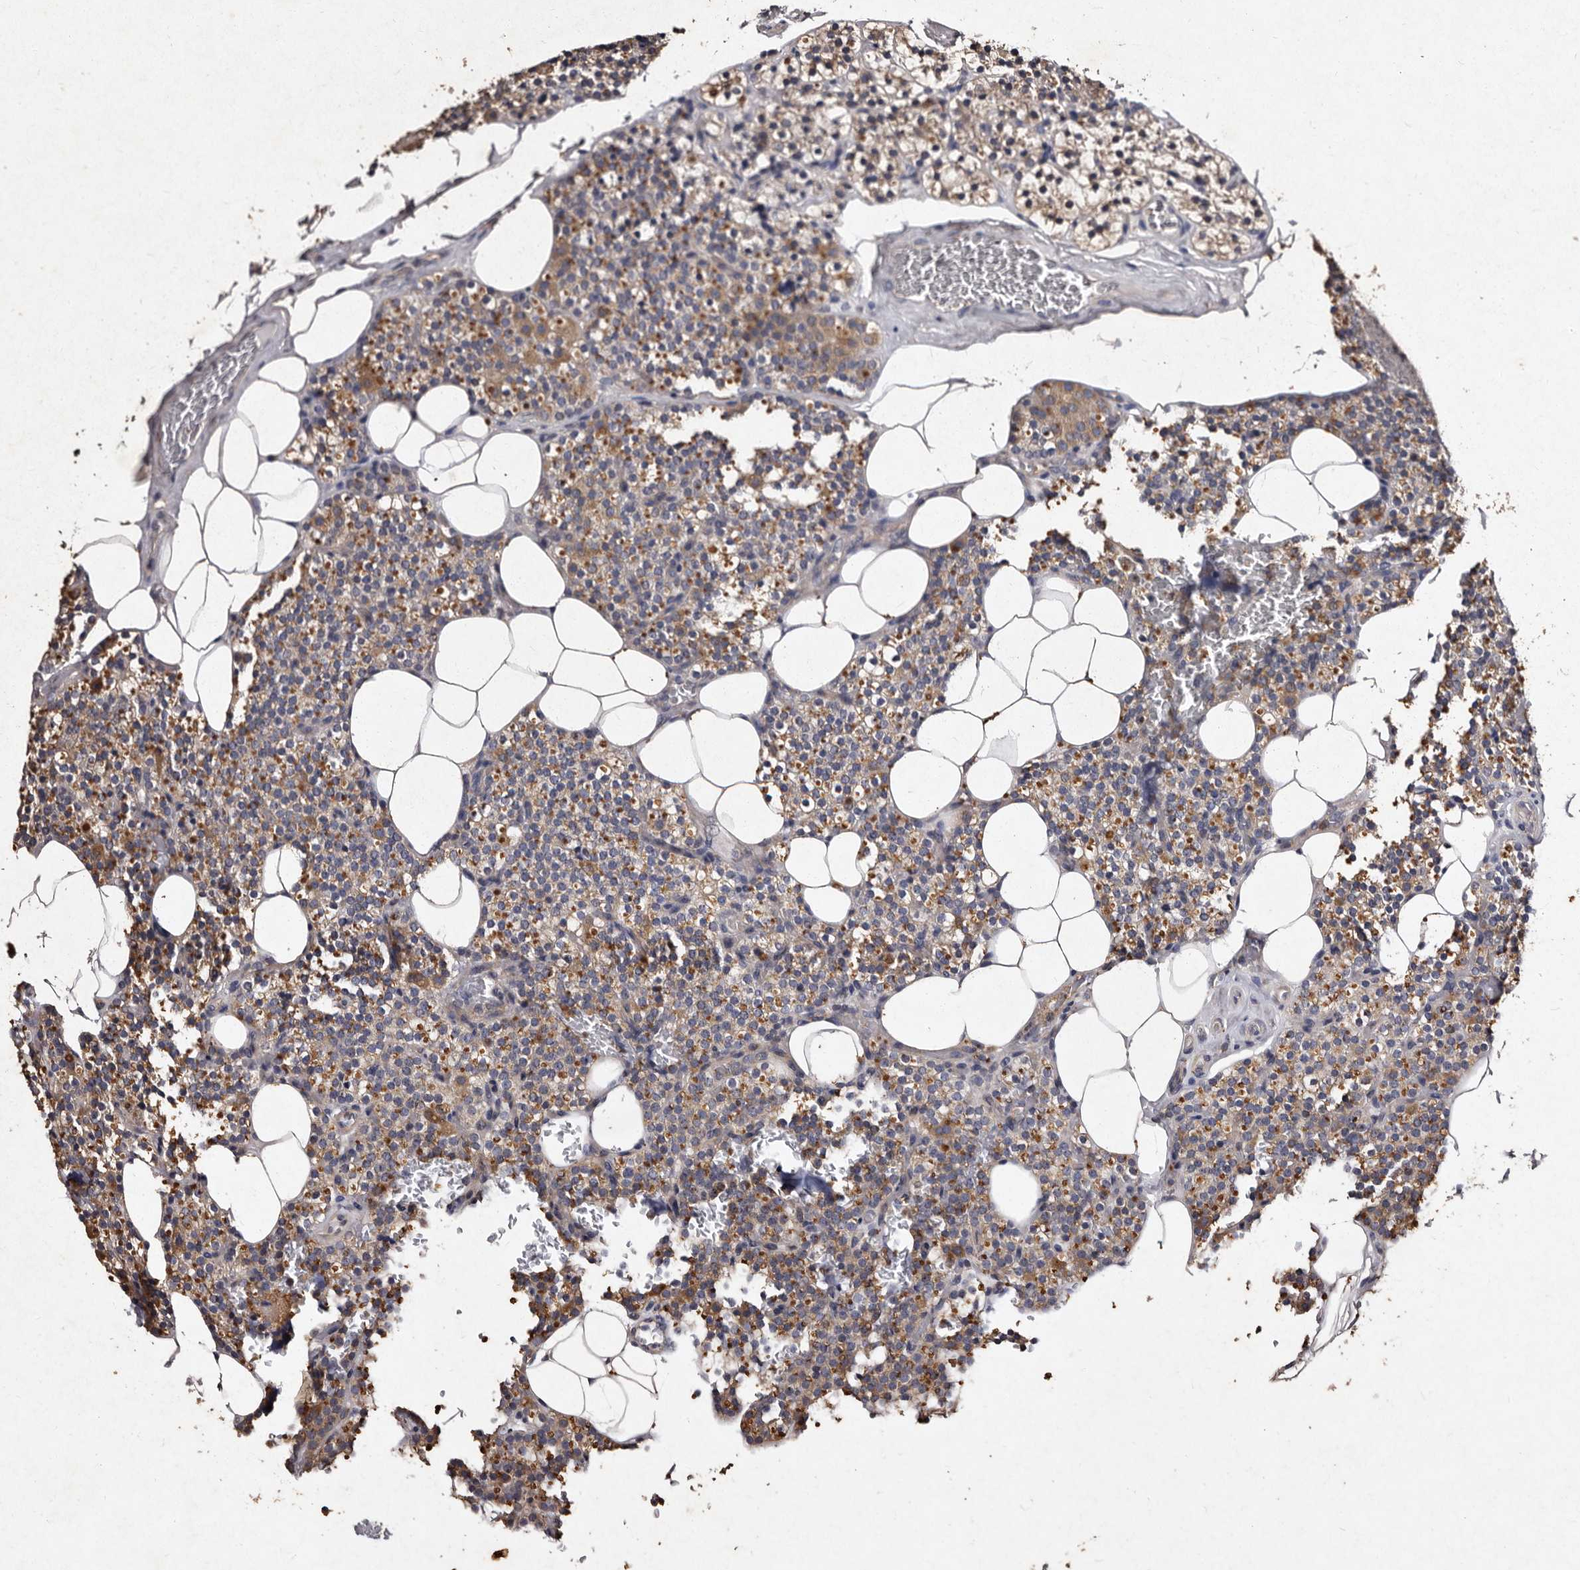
{"staining": {"intensity": "moderate", "quantity": ">75%", "location": "cytoplasmic/membranous"}, "tissue": "parathyroid gland", "cell_type": "Glandular cells", "image_type": "normal", "snomed": [{"axis": "morphology", "description": "Normal tissue, NOS"}, {"axis": "morphology", "description": "Inflammation chronic"}, {"axis": "morphology", "description": "Goiter, colloid"}, {"axis": "topography", "description": "Thyroid gland"}, {"axis": "topography", "description": "Parathyroid gland"}], "caption": "A micrograph showing moderate cytoplasmic/membranous staining in about >75% of glandular cells in unremarkable parathyroid gland, as visualized by brown immunohistochemical staining.", "gene": "TFB1M", "patient": {"sex": "male", "age": 65}}